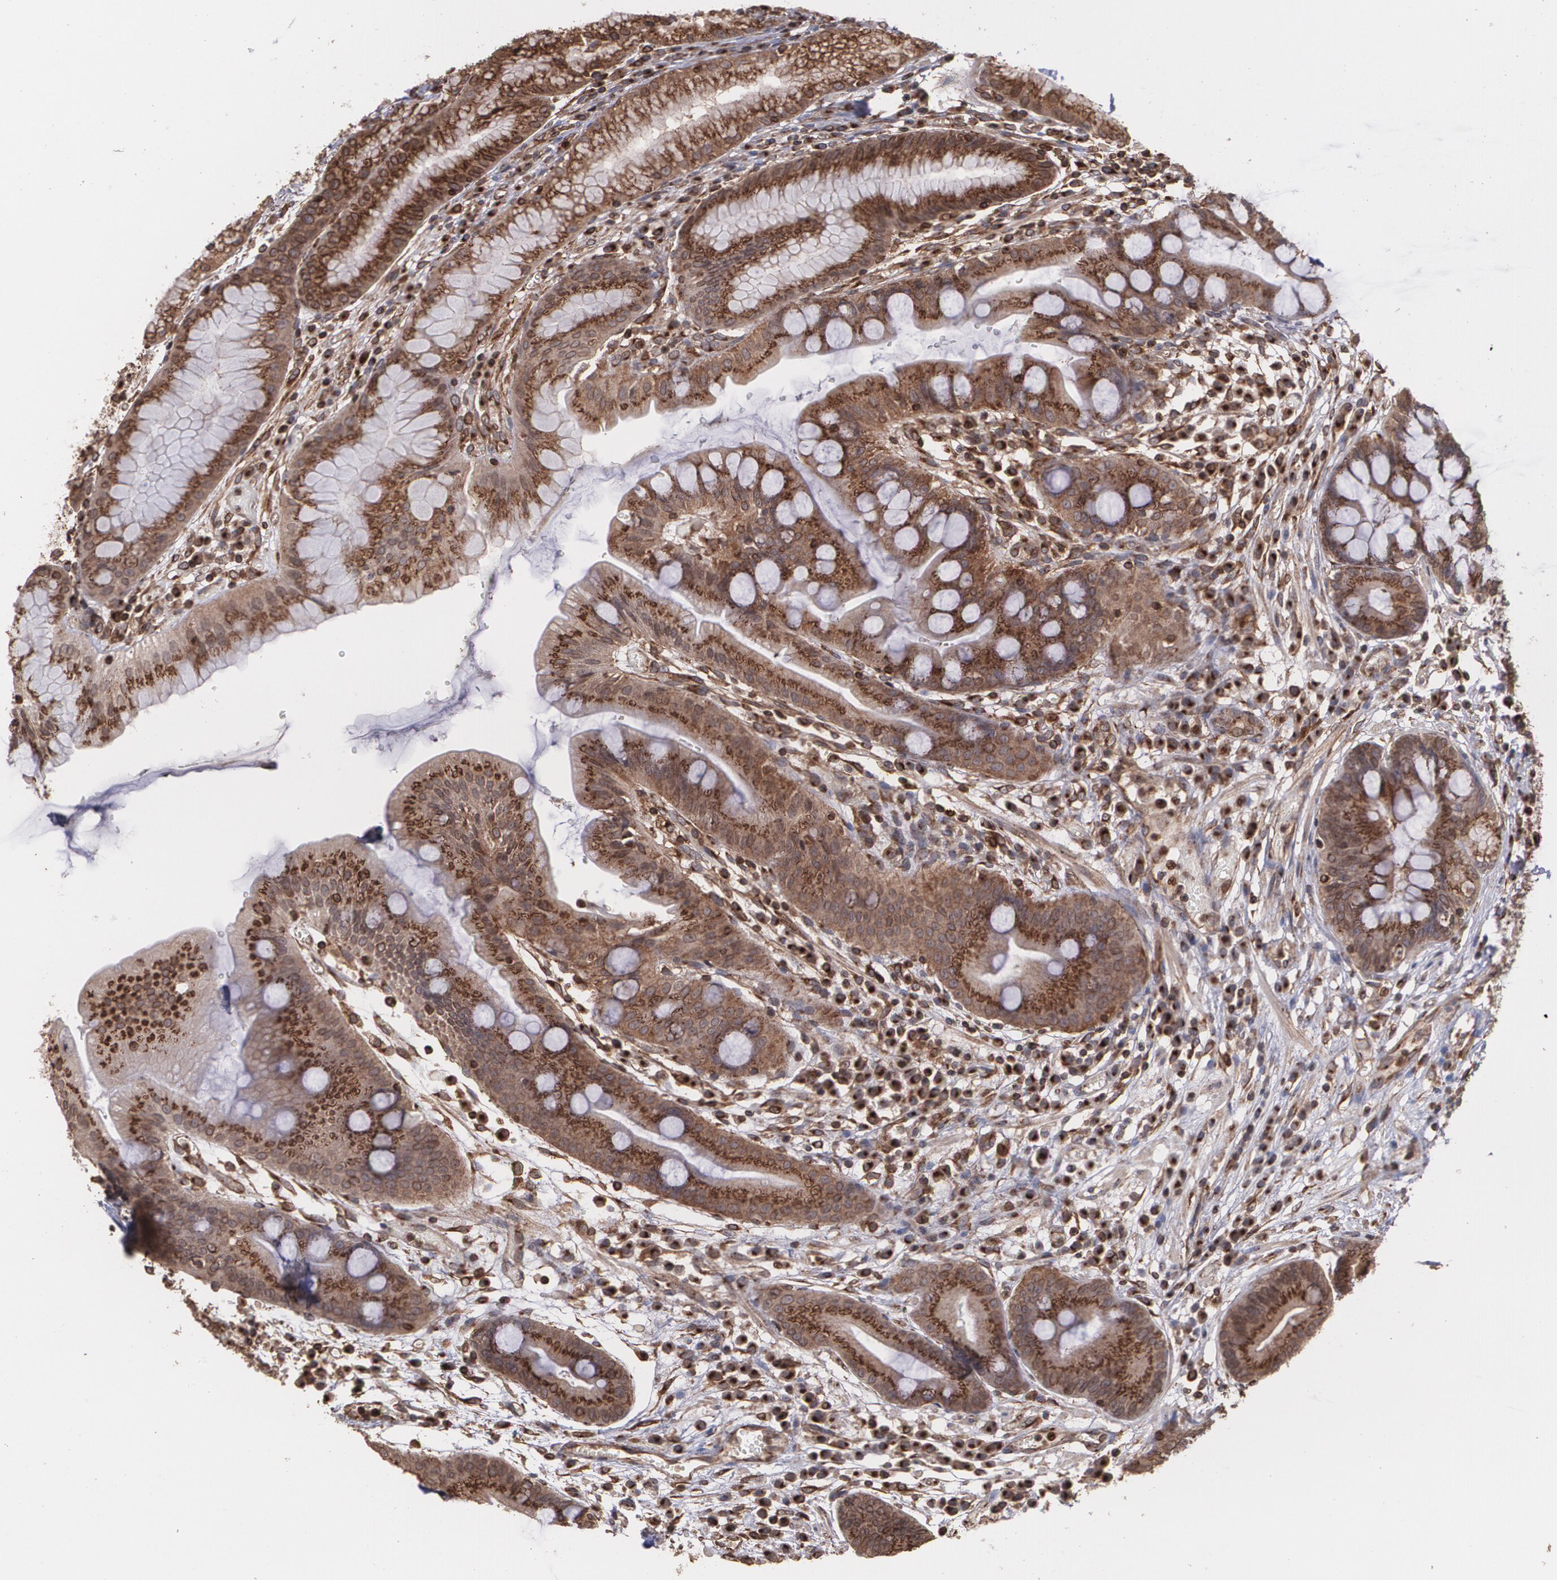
{"staining": {"intensity": "strong", "quantity": ">75%", "location": "cytoplasmic/membranous"}, "tissue": "stomach", "cell_type": "Glandular cells", "image_type": "normal", "snomed": [{"axis": "morphology", "description": "Normal tissue, NOS"}, {"axis": "morphology", "description": "Inflammation, NOS"}, {"axis": "topography", "description": "Stomach, lower"}], "caption": "Immunohistochemistry staining of benign stomach, which exhibits high levels of strong cytoplasmic/membranous positivity in approximately >75% of glandular cells indicating strong cytoplasmic/membranous protein positivity. The staining was performed using DAB (brown) for protein detection and nuclei were counterstained in hematoxylin (blue).", "gene": "TRIP11", "patient": {"sex": "male", "age": 59}}